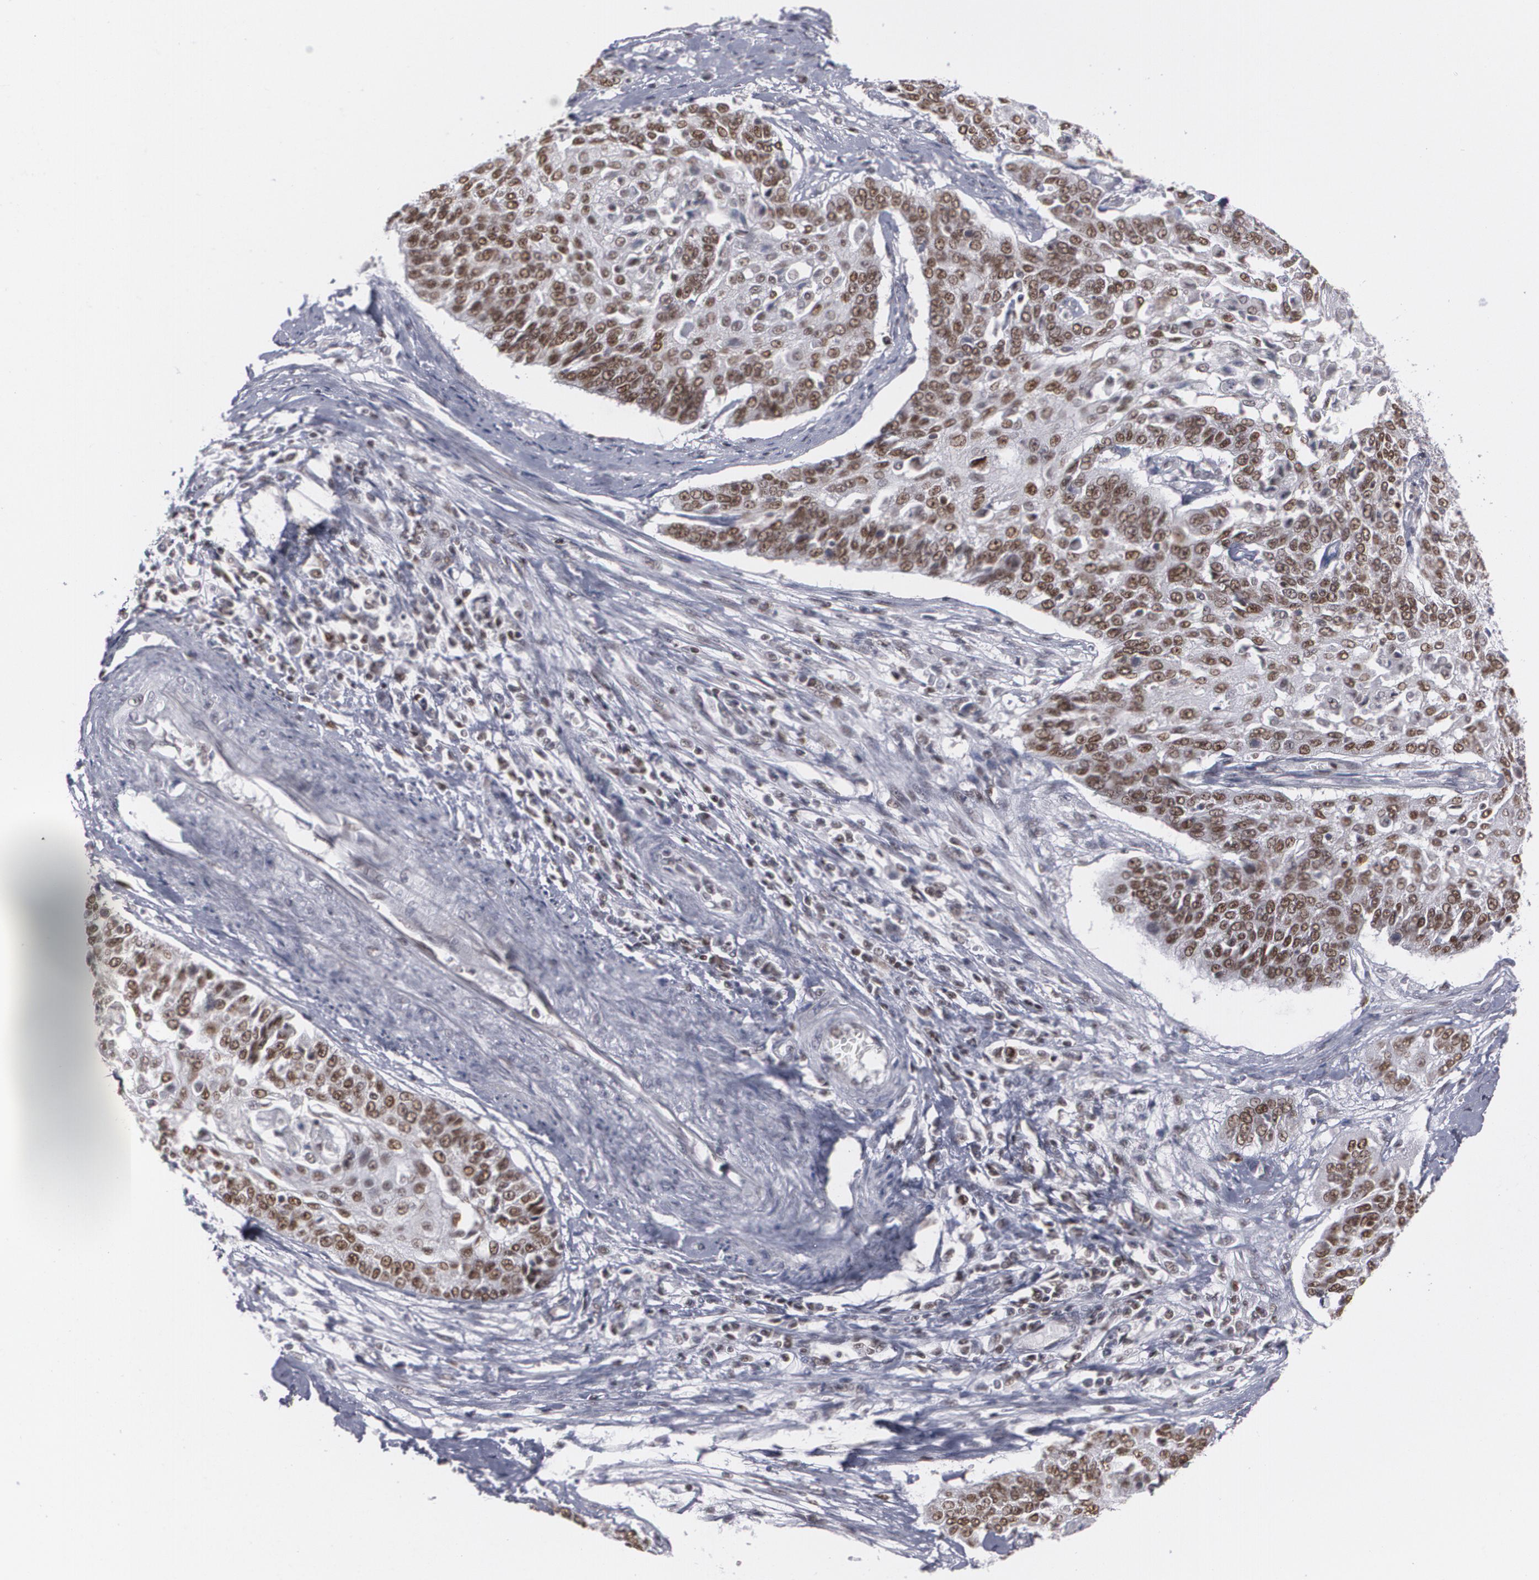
{"staining": {"intensity": "strong", "quantity": ">75%", "location": "nuclear"}, "tissue": "cervical cancer", "cell_type": "Tumor cells", "image_type": "cancer", "snomed": [{"axis": "morphology", "description": "Squamous cell carcinoma, NOS"}, {"axis": "topography", "description": "Cervix"}], "caption": "Immunohistochemistry histopathology image of human squamous cell carcinoma (cervical) stained for a protein (brown), which reveals high levels of strong nuclear expression in about >75% of tumor cells.", "gene": "MCL1", "patient": {"sex": "female", "age": 64}}